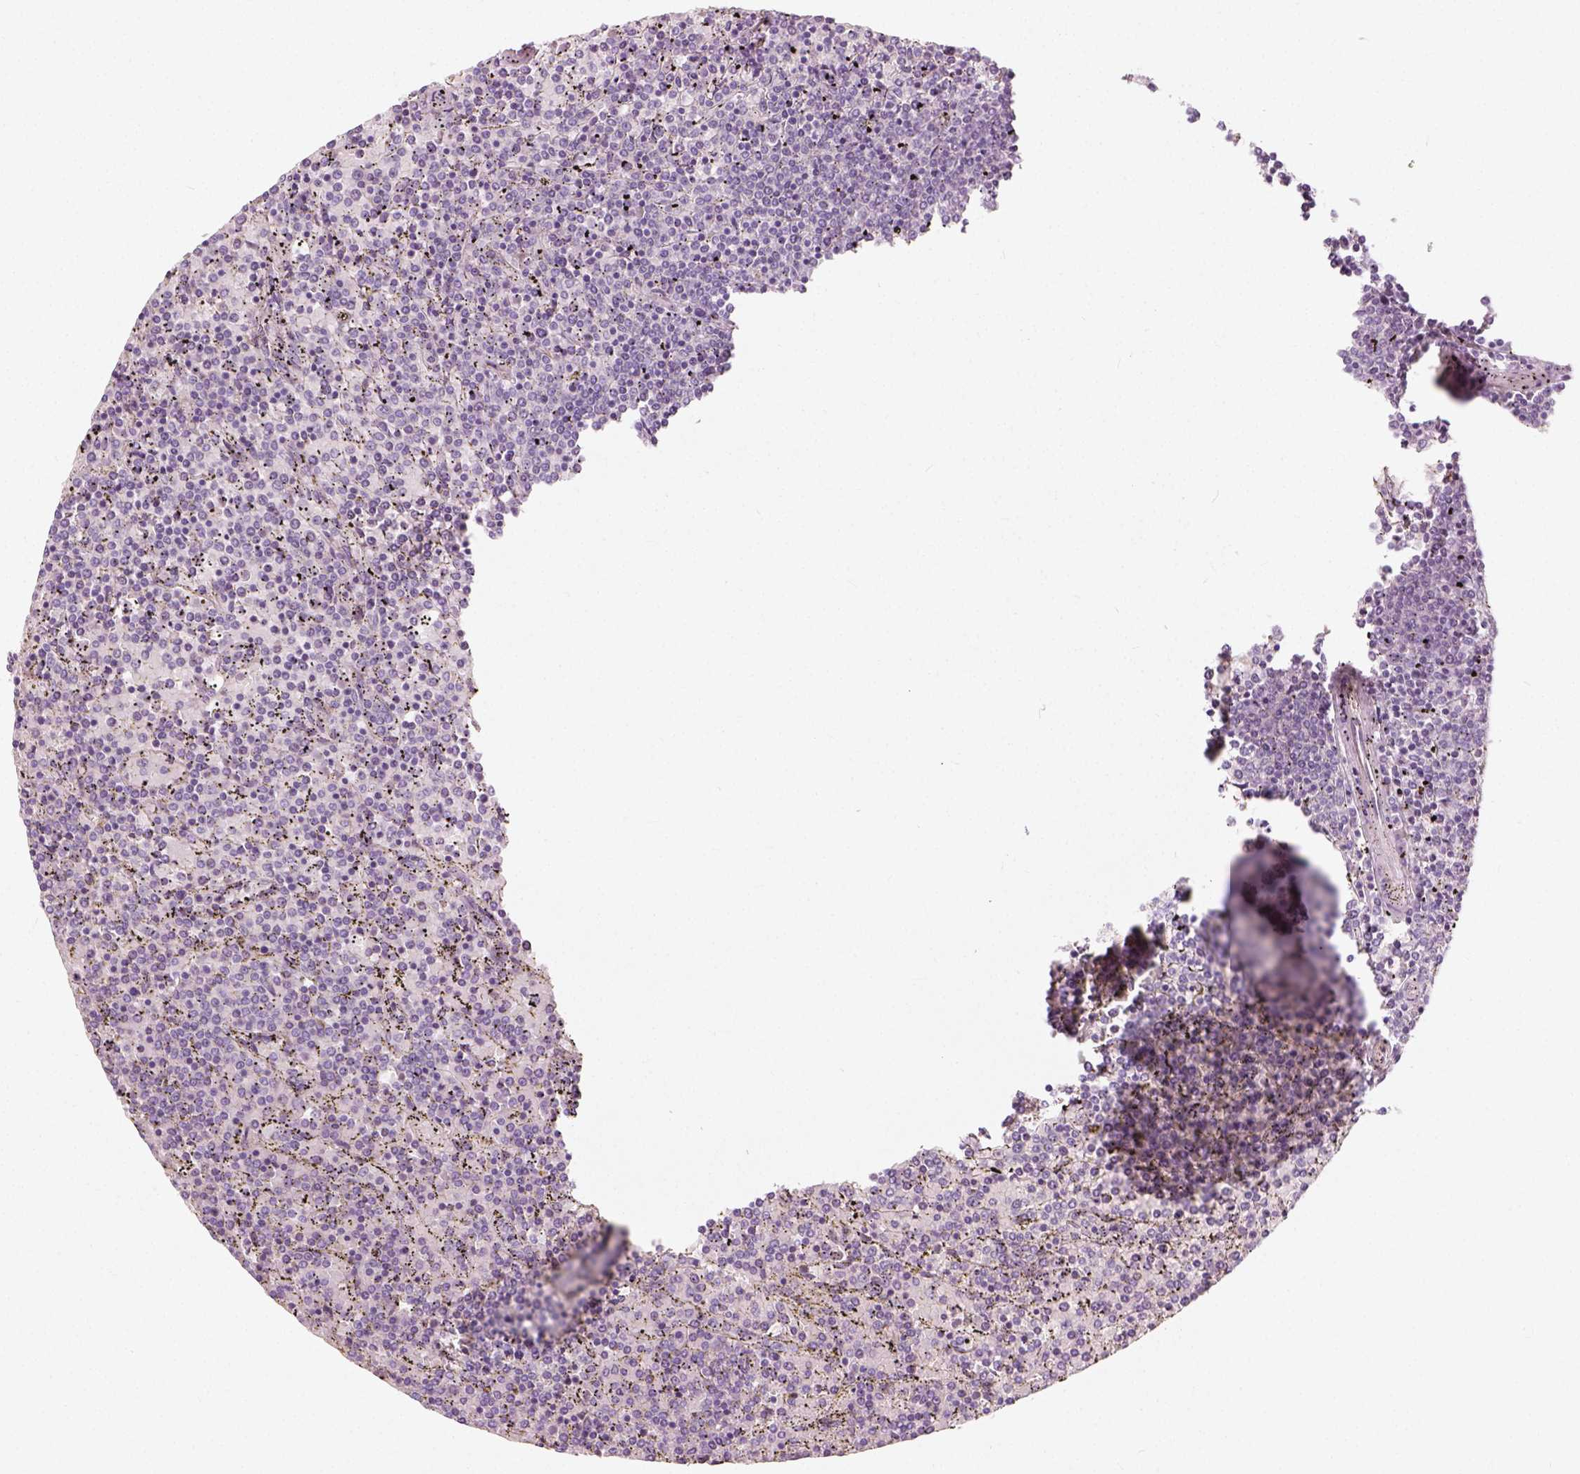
{"staining": {"intensity": "negative", "quantity": "none", "location": "none"}, "tissue": "lymphoma", "cell_type": "Tumor cells", "image_type": "cancer", "snomed": [{"axis": "morphology", "description": "Malignant lymphoma, non-Hodgkin's type, Low grade"}, {"axis": "topography", "description": "Spleen"}], "caption": "The image displays no staining of tumor cells in lymphoma.", "gene": "DHCR24", "patient": {"sex": "female", "age": 77}}